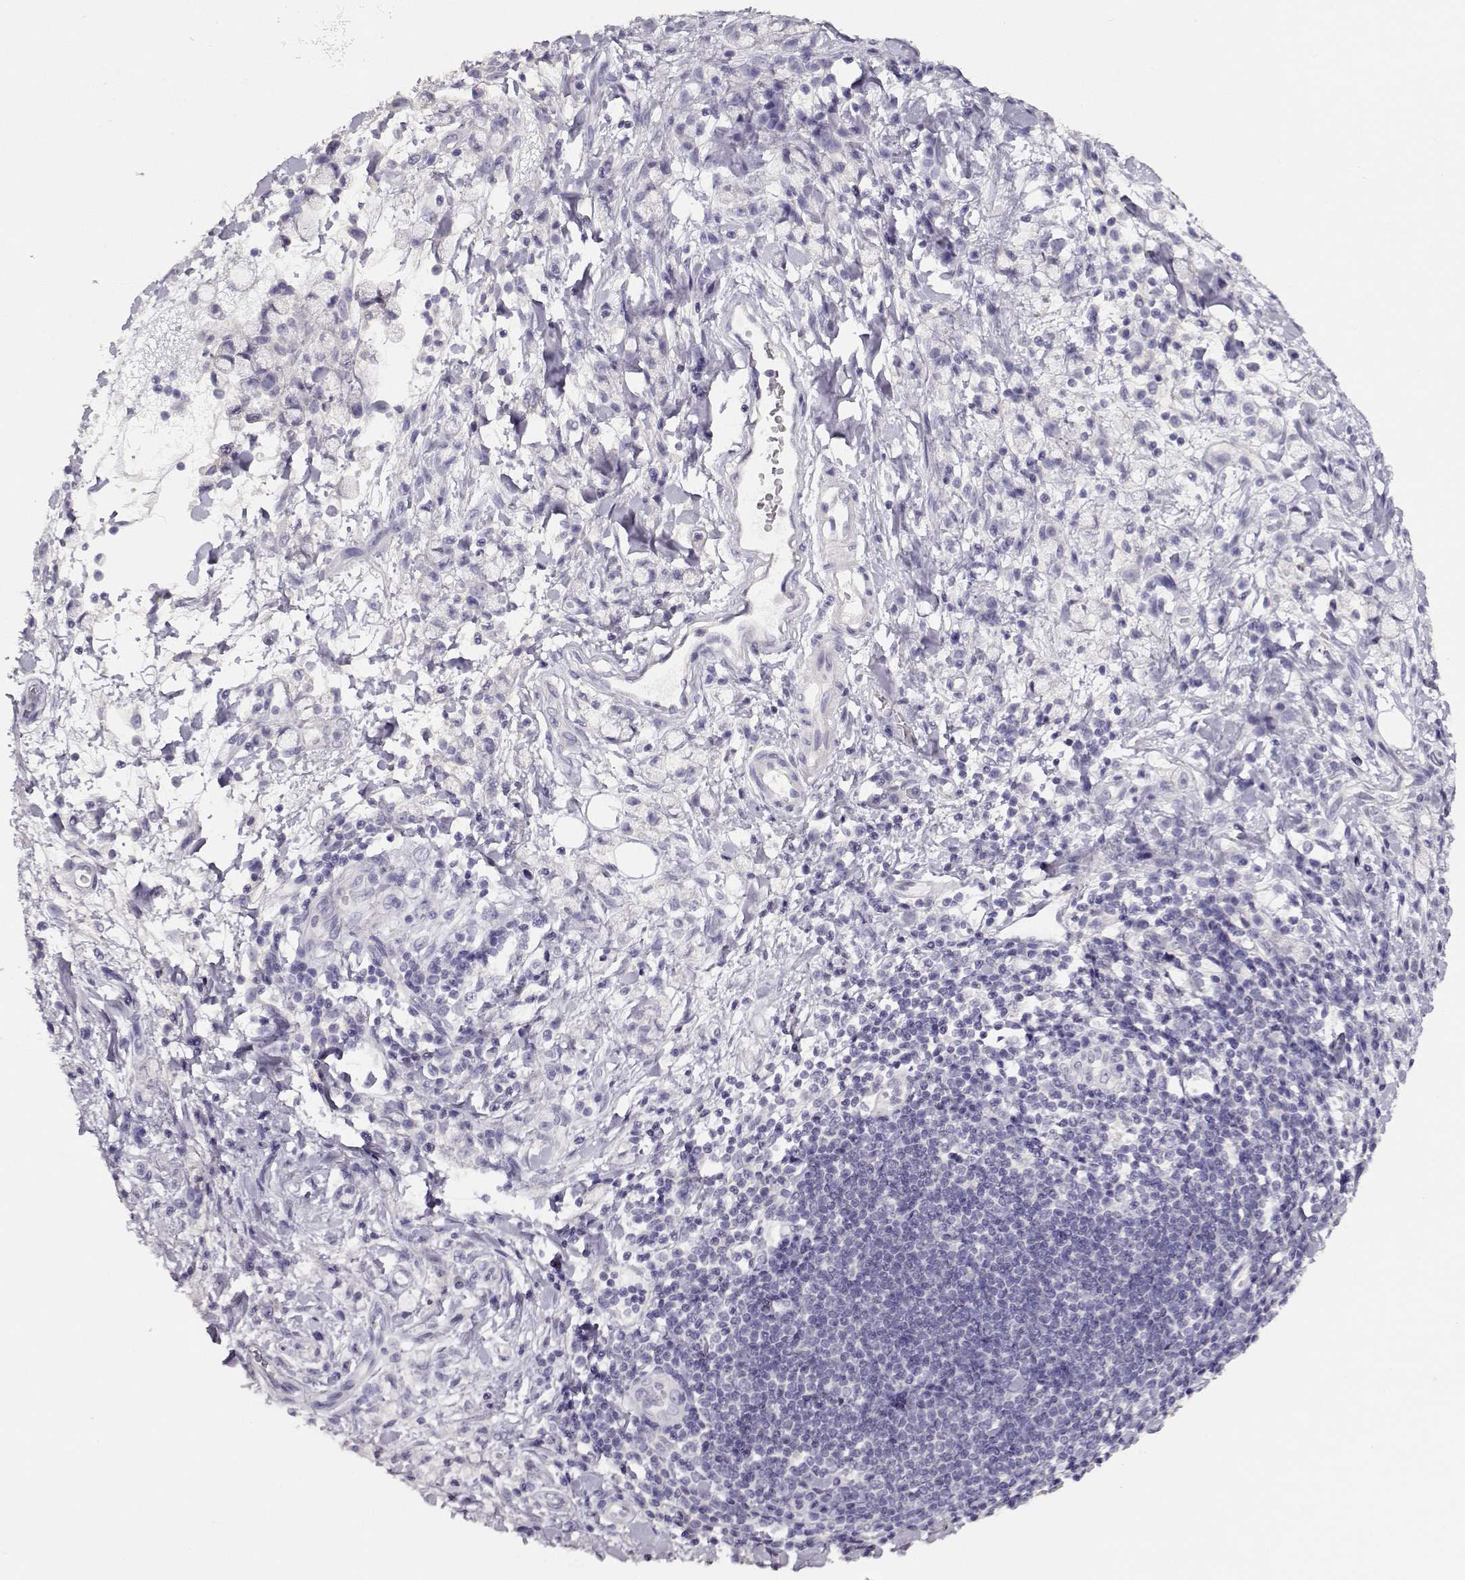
{"staining": {"intensity": "negative", "quantity": "none", "location": "none"}, "tissue": "stomach cancer", "cell_type": "Tumor cells", "image_type": "cancer", "snomed": [{"axis": "morphology", "description": "Adenocarcinoma, NOS"}, {"axis": "topography", "description": "Stomach"}], "caption": "Human stomach cancer (adenocarcinoma) stained for a protein using immunohistochemistry (IHC) reveals no staining in tumor cells.", "gene": "NDRG4", "patient": {"sex": "male", "age": 58}}